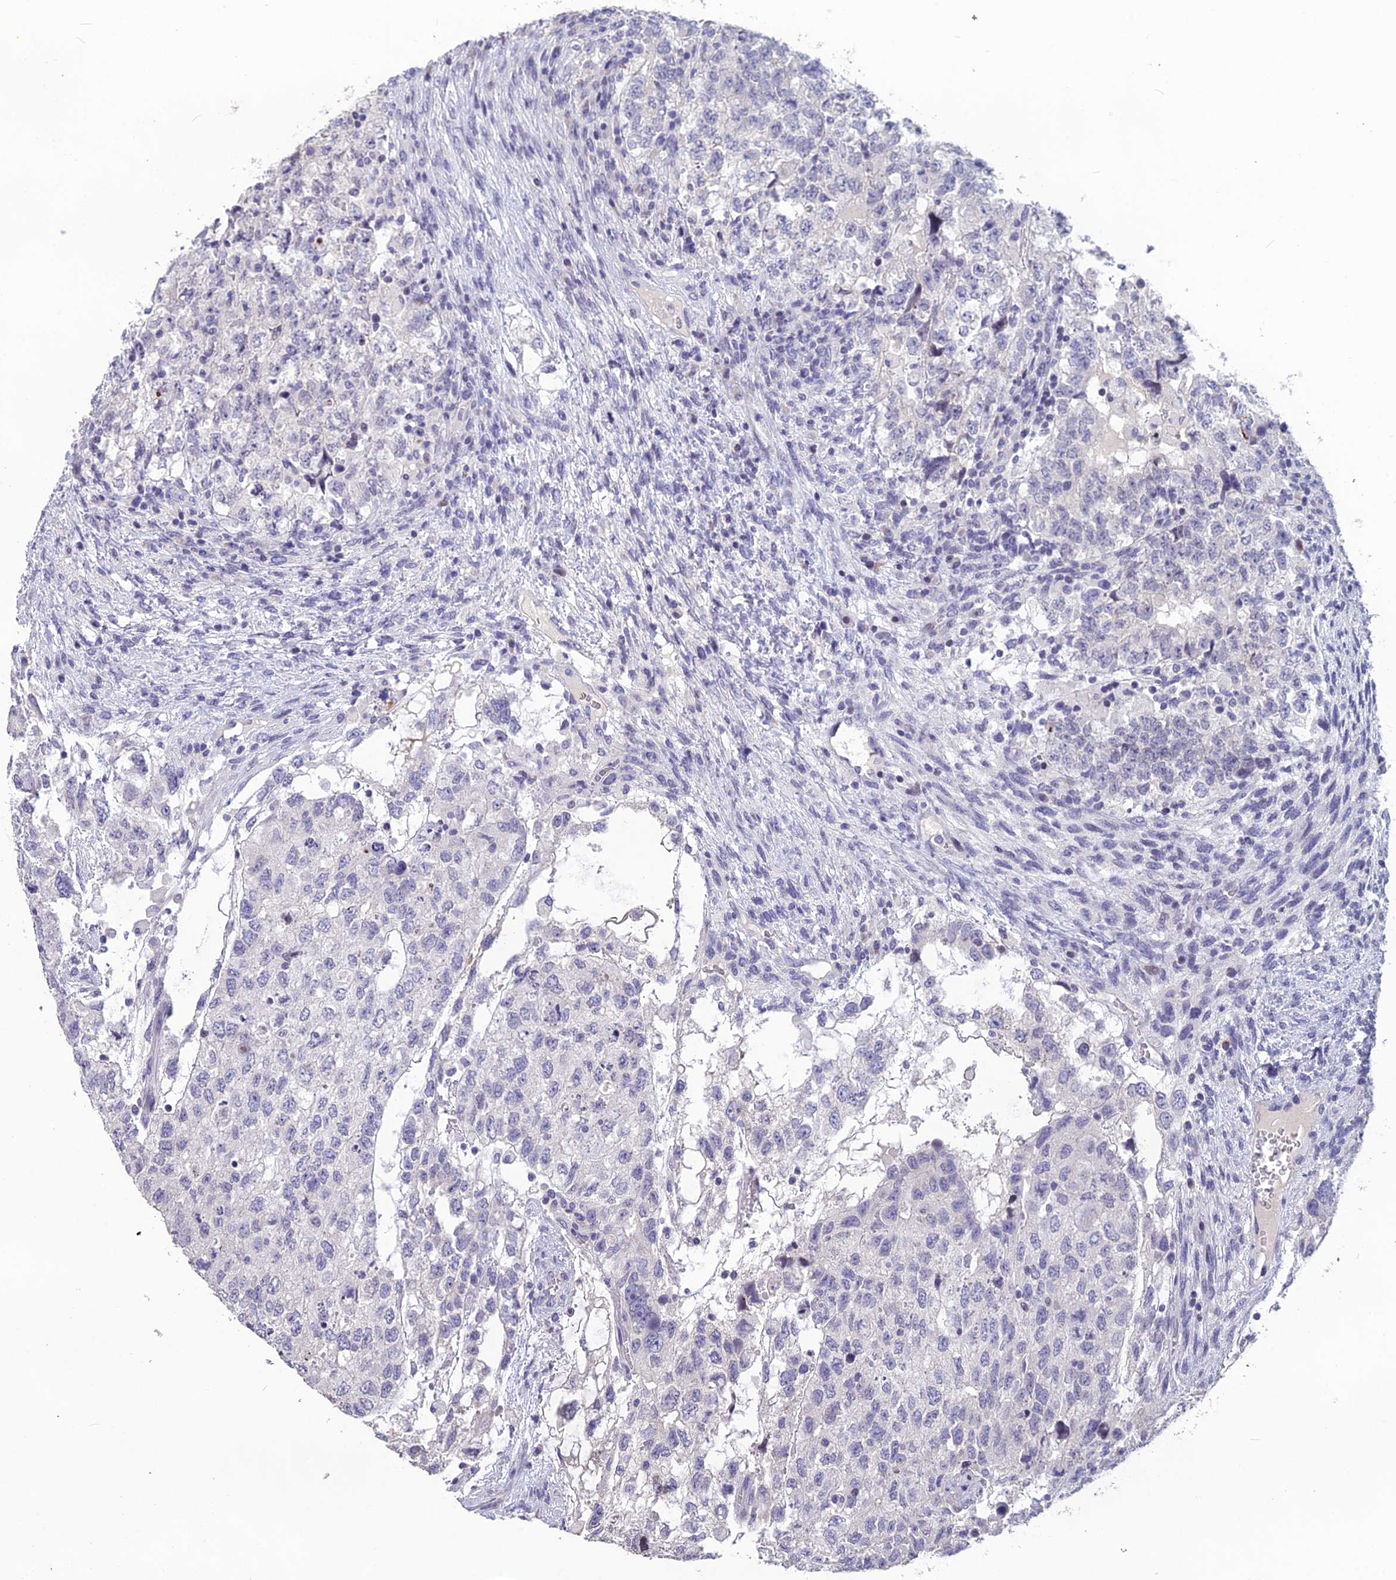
{"staining": {"intensity": "negative", "quantity": "none", "location": "none"}, "tissue": "testis cancer", "cell_type": "Tumor cells", "image_type": "cancer", "snomed": [{"axis": "morphology", "description": "Normal tissue, NOS"}, {"axis": "morphology", "description": "Carcinoma, Embryonal, NOS"}, {"axis": "topography", "description": "Testis"}], "caption": "A photomicrograph of embryonal carcinoma (testis) stained for a protein shows no brown staining in tumor cells. (Immunohistochemistry, brightfield microscopy, high magnification).", "gene": "TMEM134", "patient": {"sex": "male", "age": 36}}